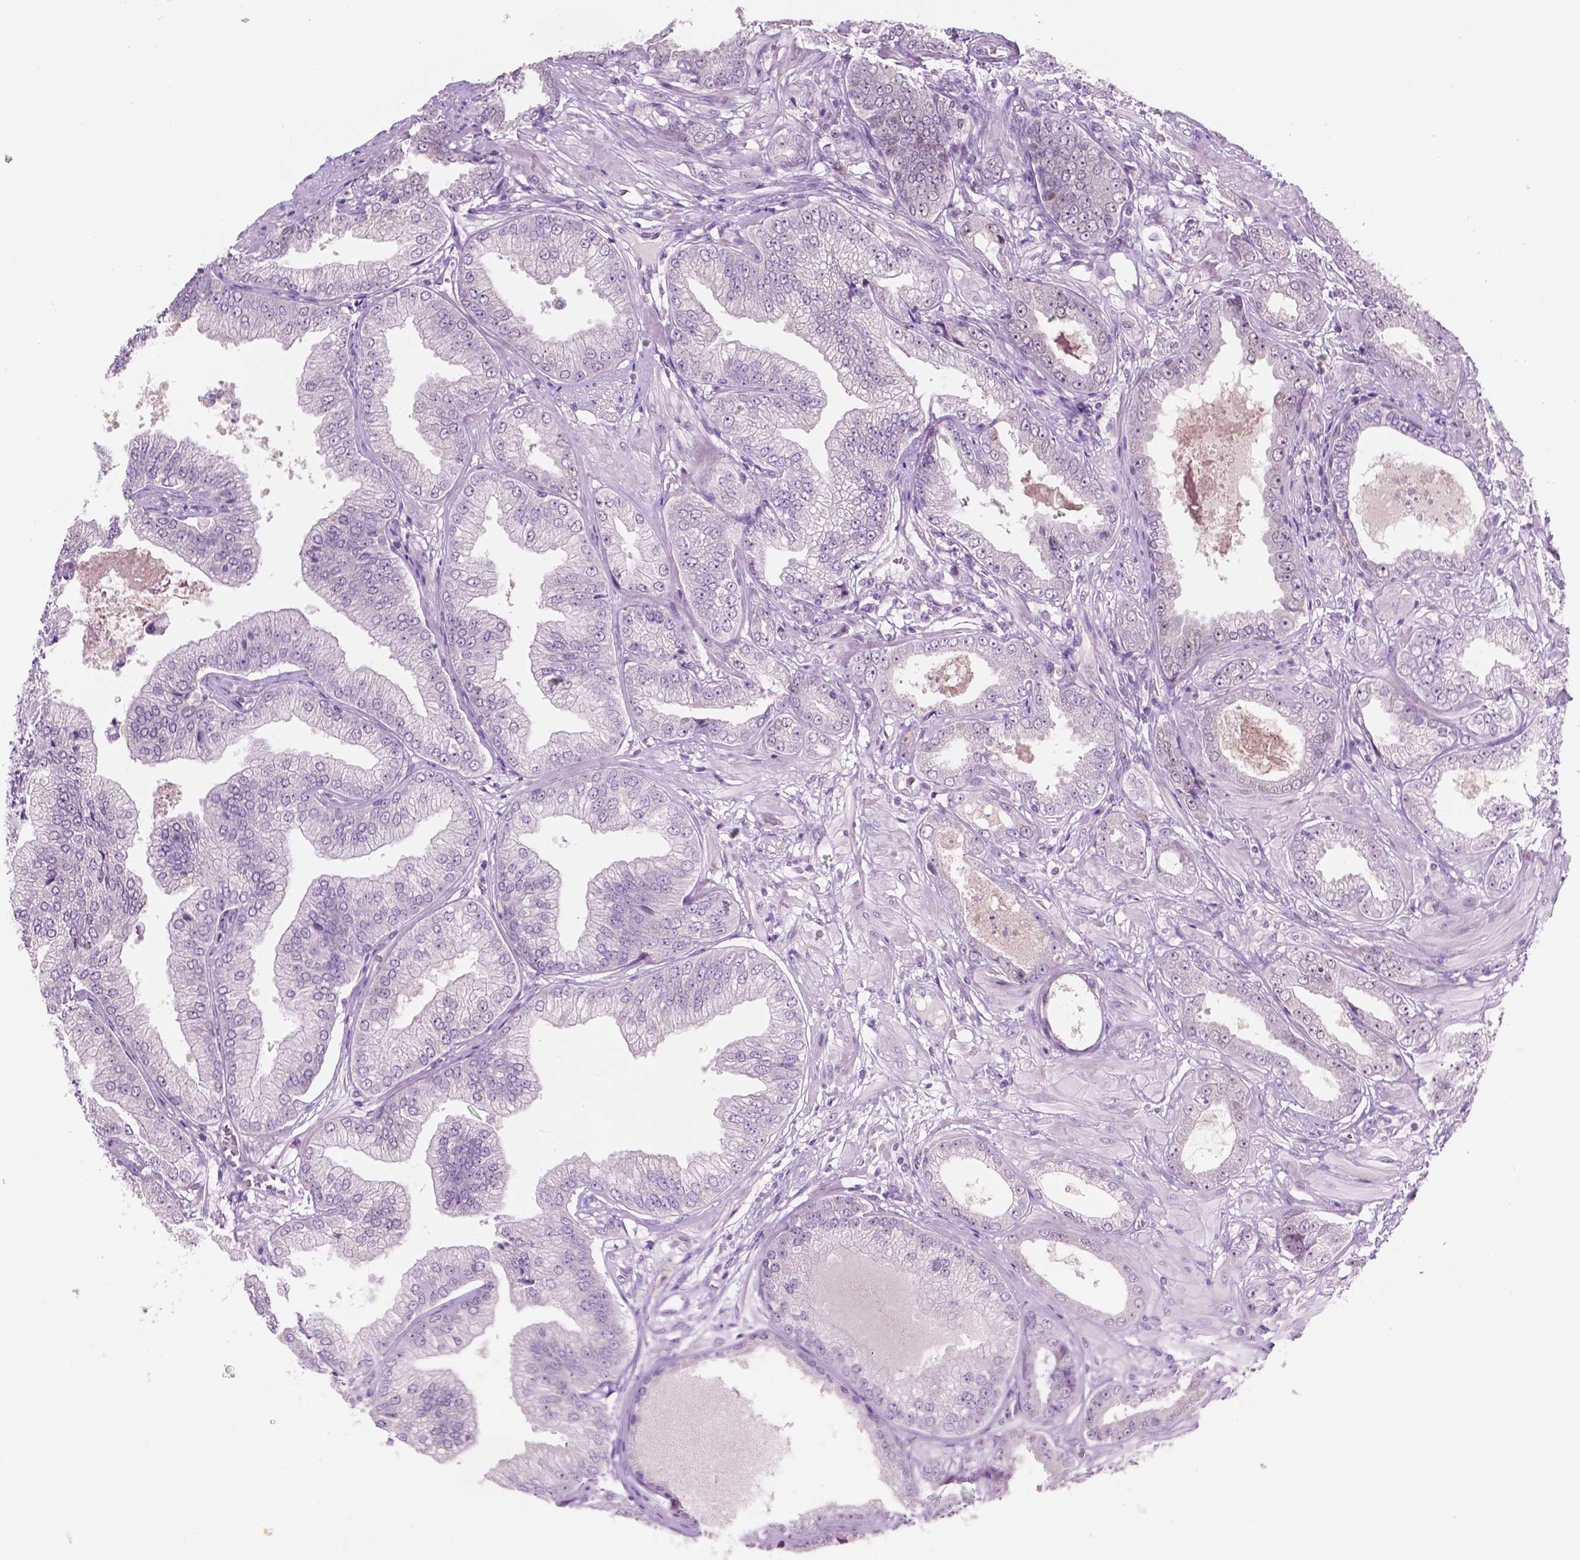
{"staining": {"intensity": "negative", "quantity": "none", "location": "none"}, "tissue": "prostate cancer", "cell_type": "Tumor cells", "image_type": "cancer", "snomed": [{"axis": "morphology", "description": "Adenocarcinoma, Low grade"}, {"axis": "topography", "description": "Prostate"}], "caption": "Immunohistochemistry (IHC) photomicrograph of neoplastic tissue: adenocarcinoma (low-grade) (prostate) stained with DAB displays no significant protein staining in tumor cells. The staining was performed using DAB (3,3'-diaminobenzidine) to visualize the protein expression in brown, while the nuclei were stained in blue with hematoxylin (Magnification: 20x).", "gene": "TM6SF2", "patient": {"sex": "male", "age": 55}}